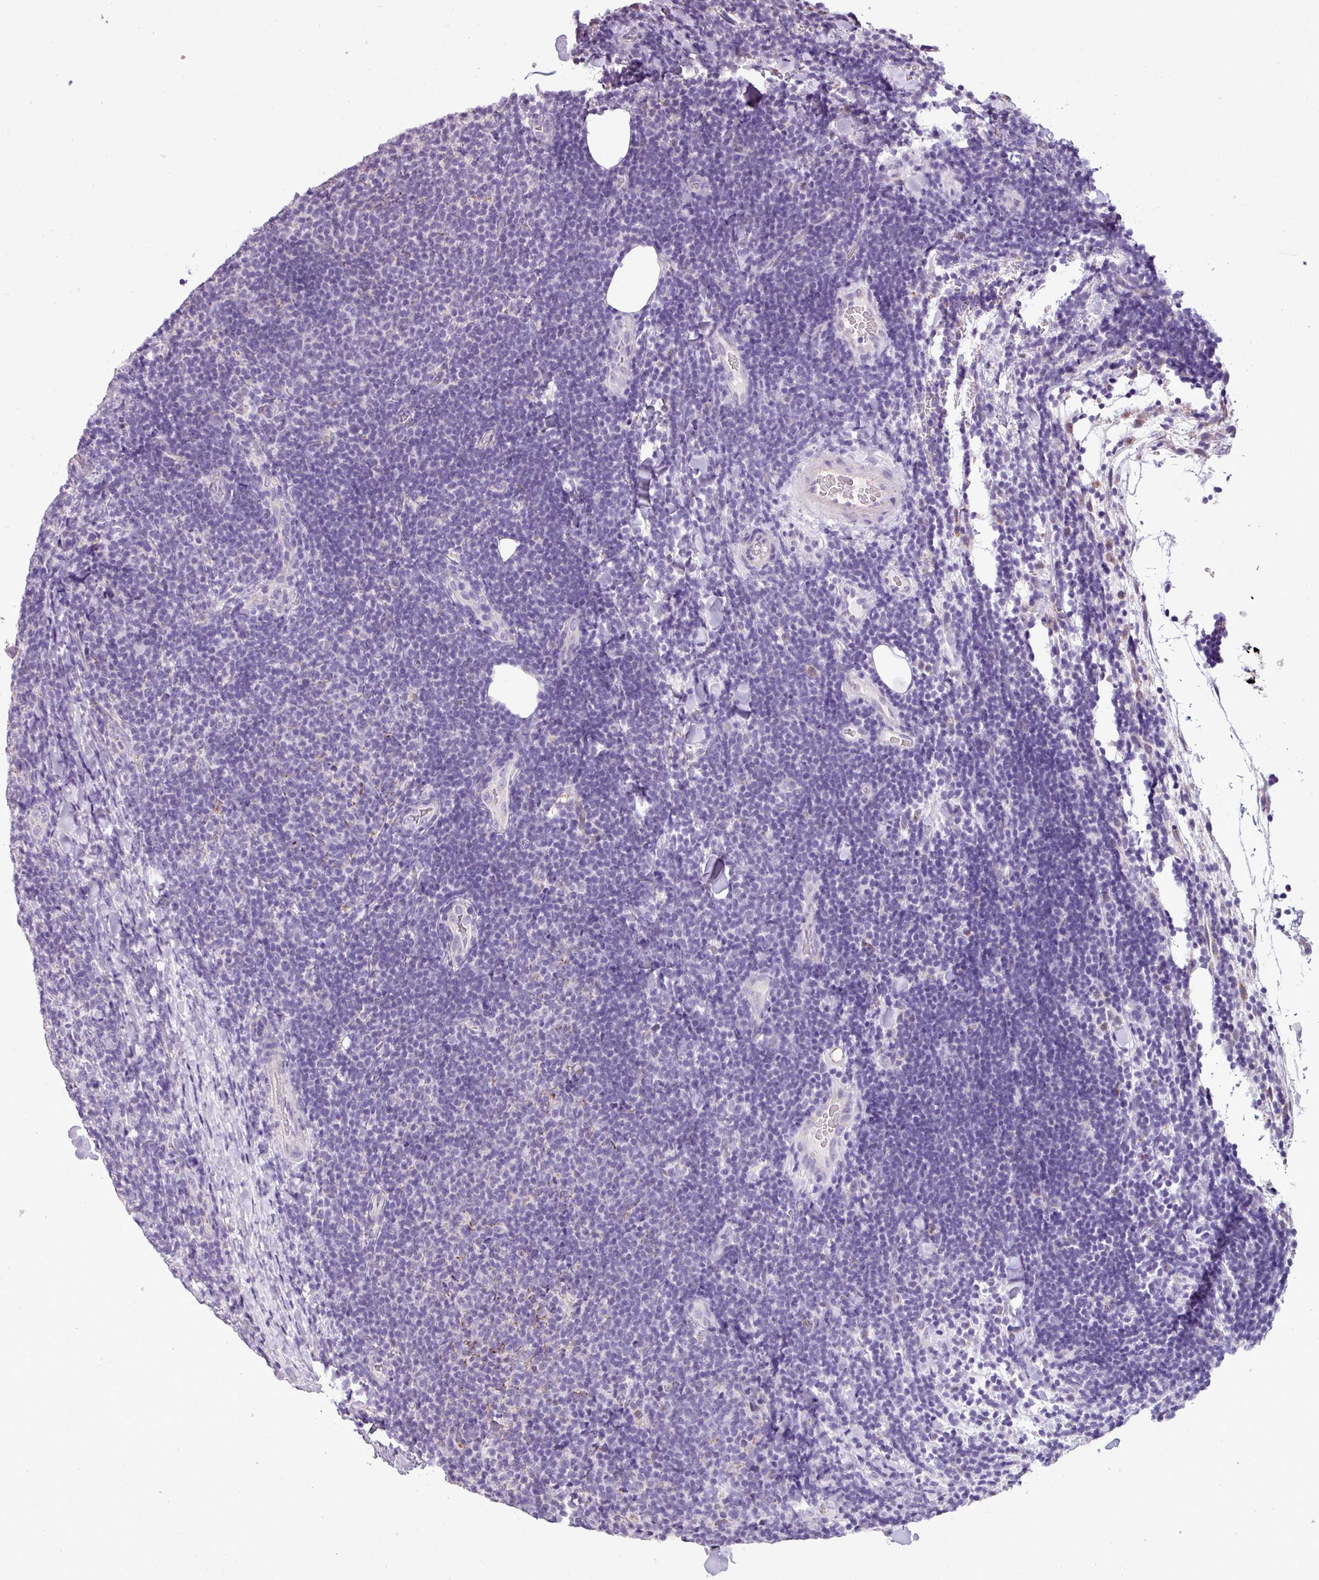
{"staining": {"intensity": "negative", "quantity": "none", "location": "none"}, "tissue": "lymphoma", "cell_type": "Tumor cells", "image_type": "cancer", "snomed": [{"axis": "morphology", "description": "Malignant lymphoma, non-Hodgkin's type, Low grade"}, {"axis": "topography", "description": "Lymph node"}], "caption": "Tumor cells show no significant positivity in low-grade malignant lymphoma, non-Hodgkin's type.", "gene": "ALDH2", "patient": {"sex": "male", "age": 66}}